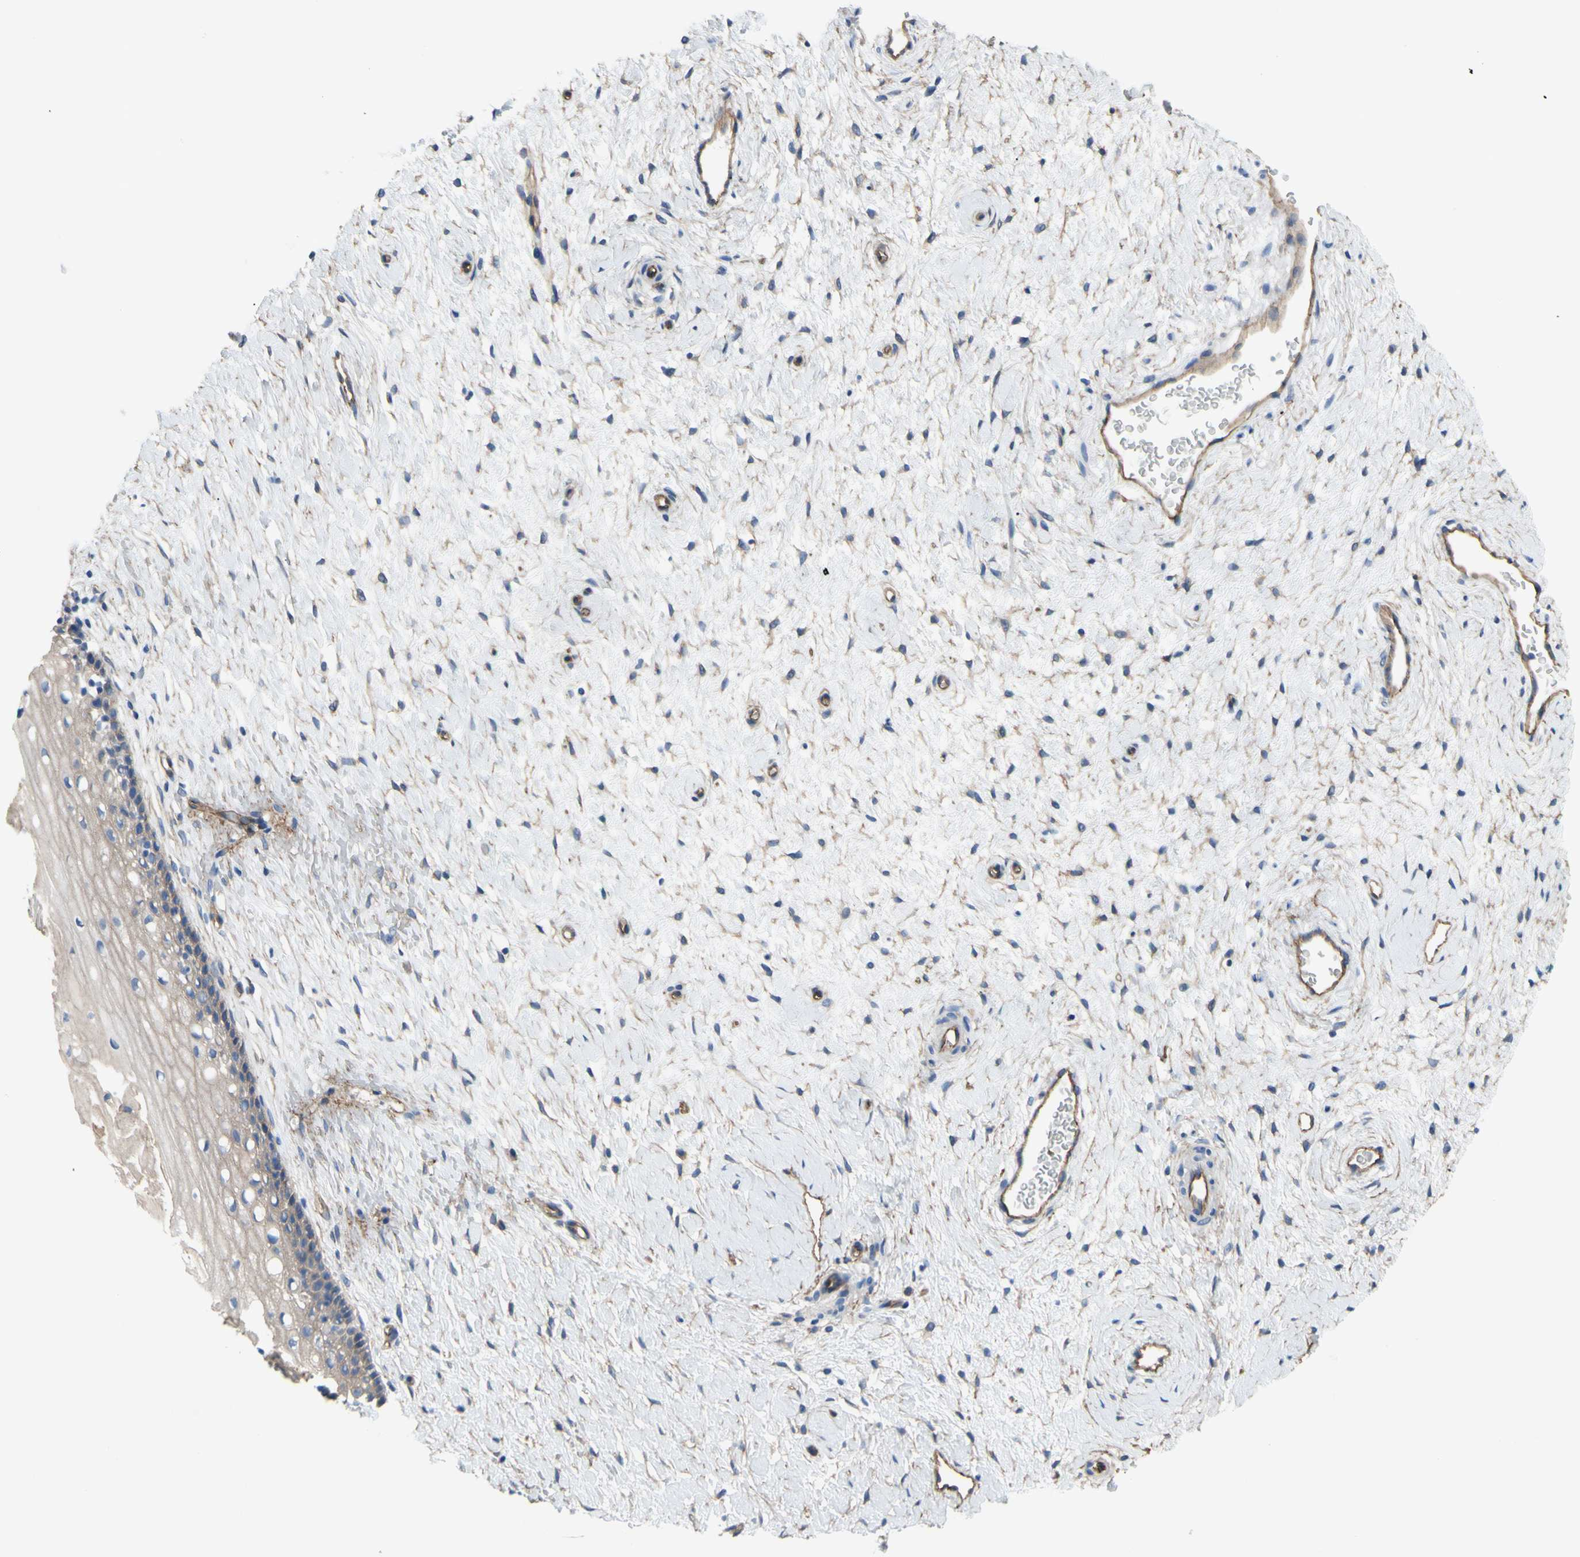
{"staining": {"intensity": "weak", "quantity": ">75%", "location": "cytoplasmic/membranous"}, "tissue": "cervix", "cell_type": "Squamous epithelial cells", "image_type": "normal", "snomed": [{"axis": "morphology", "description": "Normal tissue, NOS"}, {"axis": "topography", "description": "Cervix"}], "caption": "Cervix was stained to show a protein in brown. There is low levels of weak cytoplasmic/membranous expression in about >75% of squamous epithelial cells. Immunohistochemistry (ihc) stains the protein in brown and the nuclei are stained blue.", "gene": "TPBG", "patient": {"sex": "female", "age": 39}}